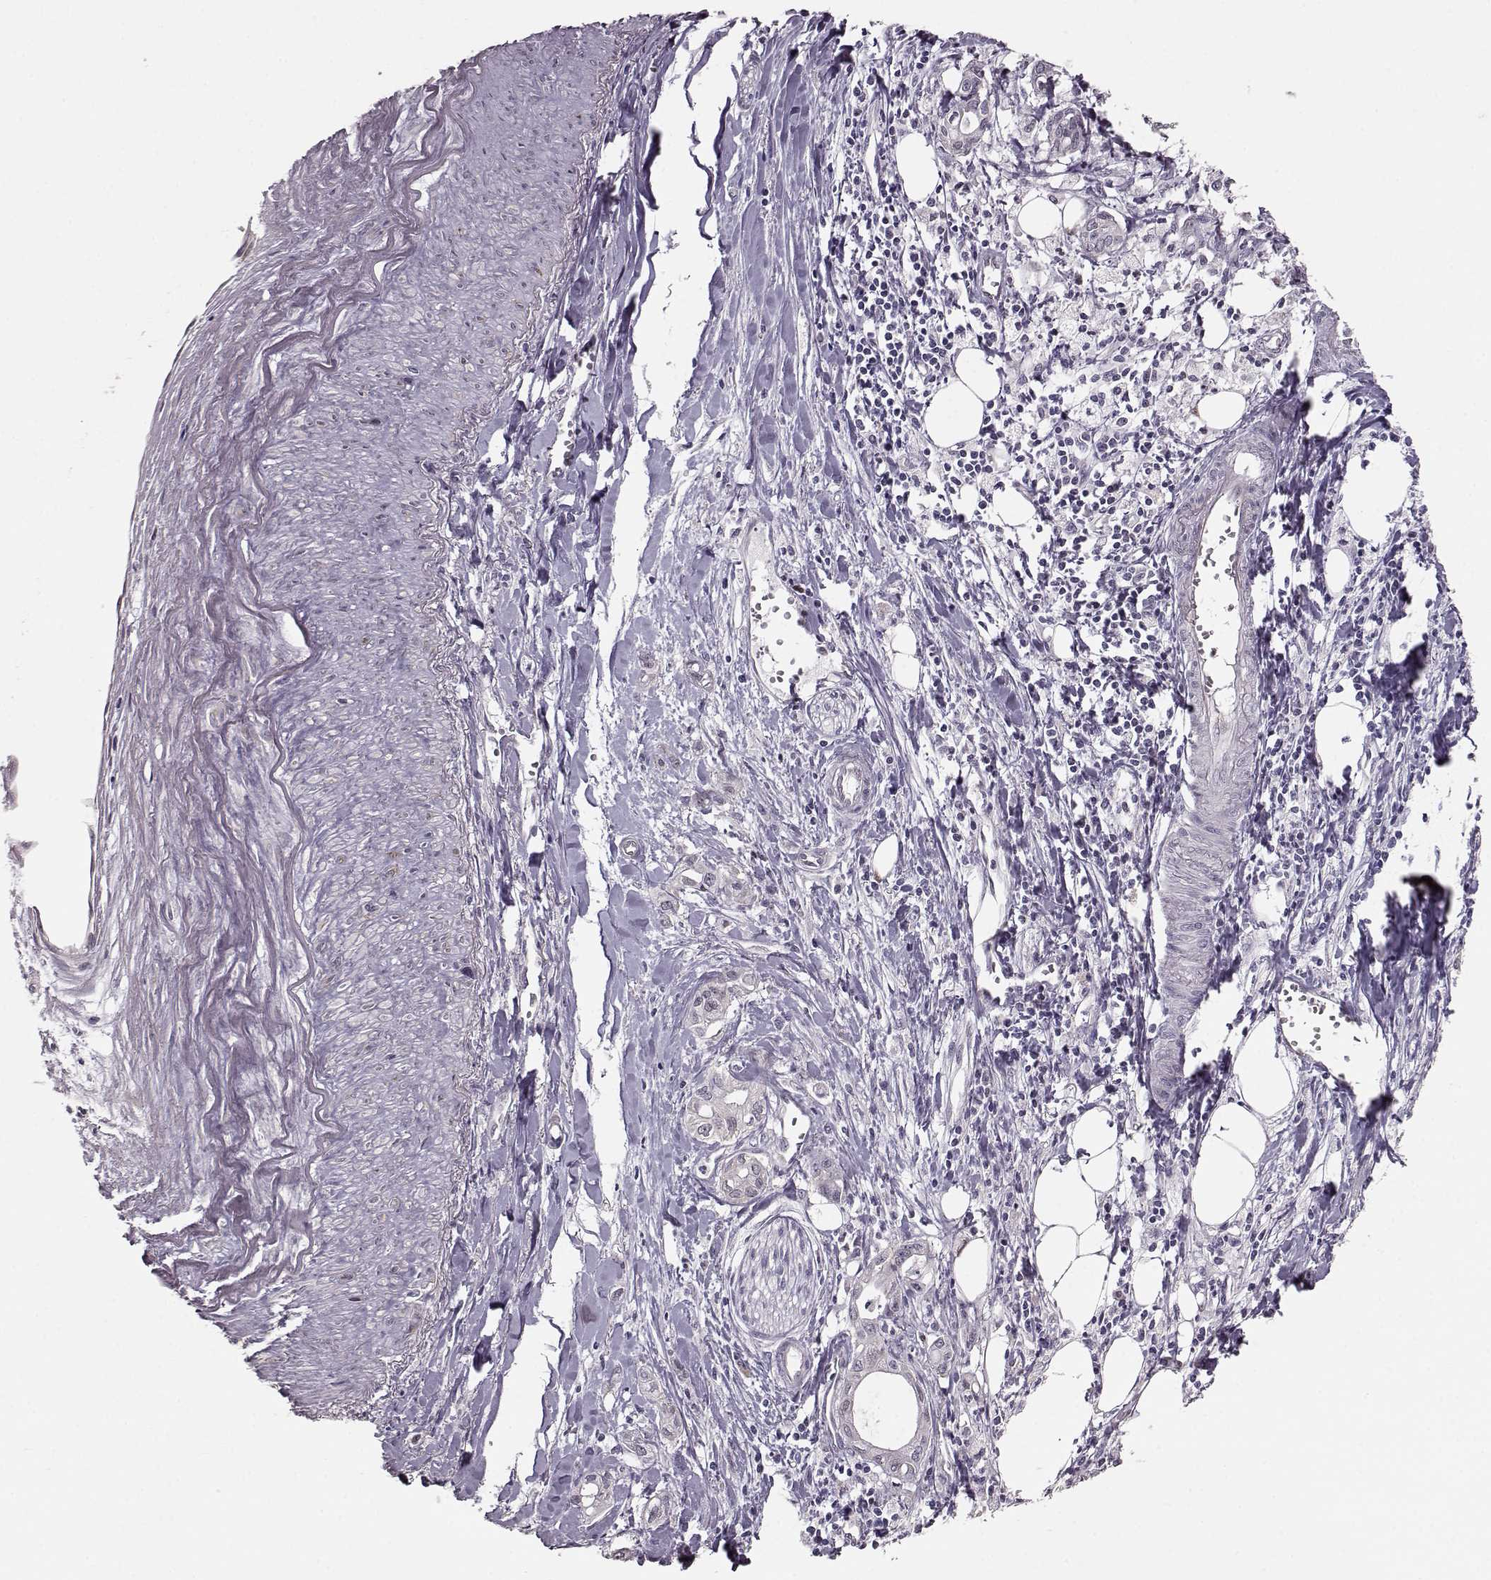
{"staining": {"intensity": "negative", "quantity": "none", "location": "none"}, "tissue": "pancreatic cancer", "cell_type": "Tumor cells", "image_type": "cancer", "snomed": [{"axis": "morphology", "description": "Adenocarcinoma, NOS"}, {"axis": "topography", "description": "Pancreas"}], "caption": "Image shows no protein expression in tumor cells of pancreatic cancer tissue.", "gene": "KLF6", "patient": {"sex": "male", "age": 71}}